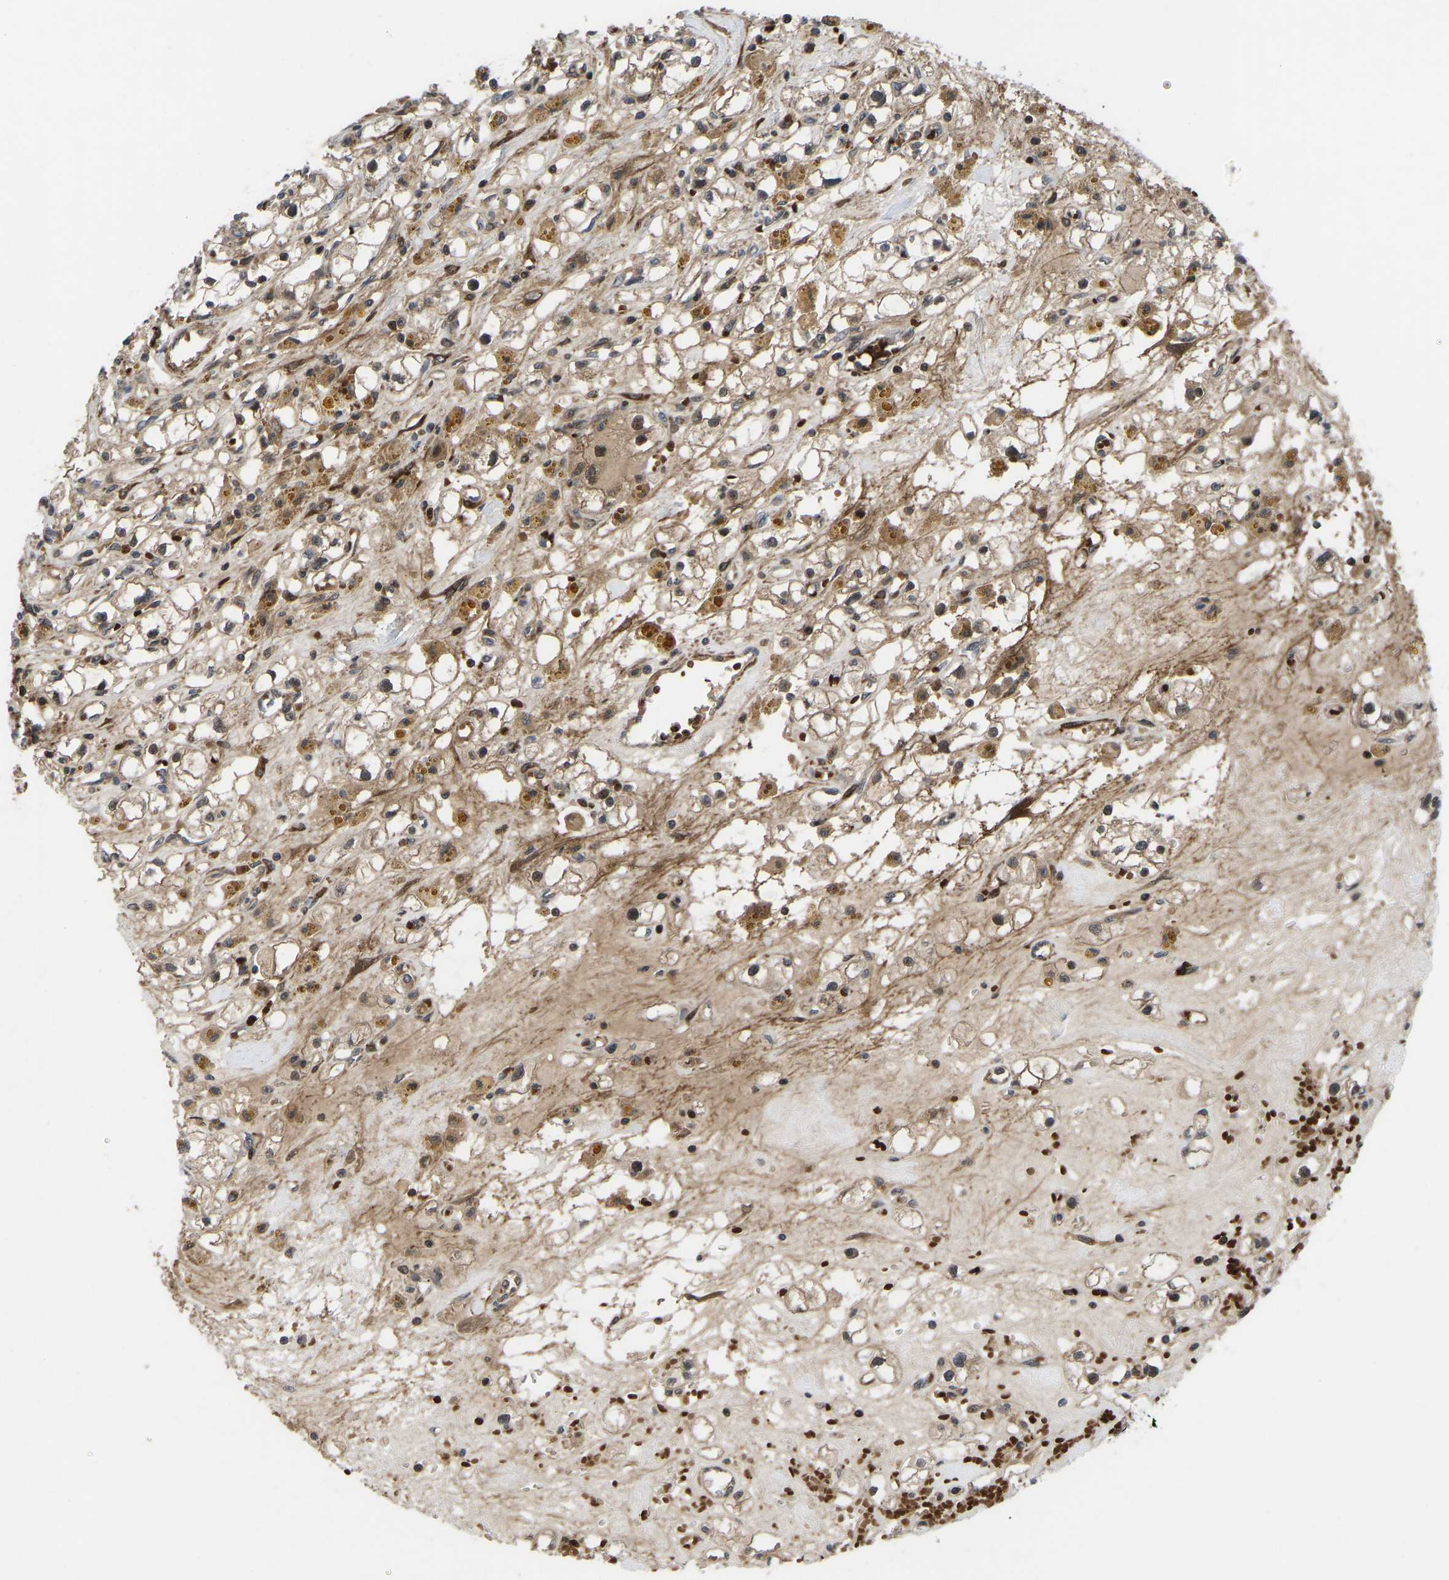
{"staining": {"intensity": "moderate", "quantity": ">75%", "location": "cytoplasmic/membranous,nuclear"}, "tissue": "renal cancer", "cell_type": "Tumor cells", "image_type": "cancer", "snomed": [{"axis": "morphology", "description": "Adenocarcinoma, NOS"}, {"axis": "topography", "description": "Kidney"}], "caption": "Protein expression analysis of adenocarcinoma (renal) reveals moderate cytoplasmic/membranous and nuclear staining in approximately >75% of tumor cells.", "gene": "CYP7B1", "patient": {"sex": "male", "age": 56}}